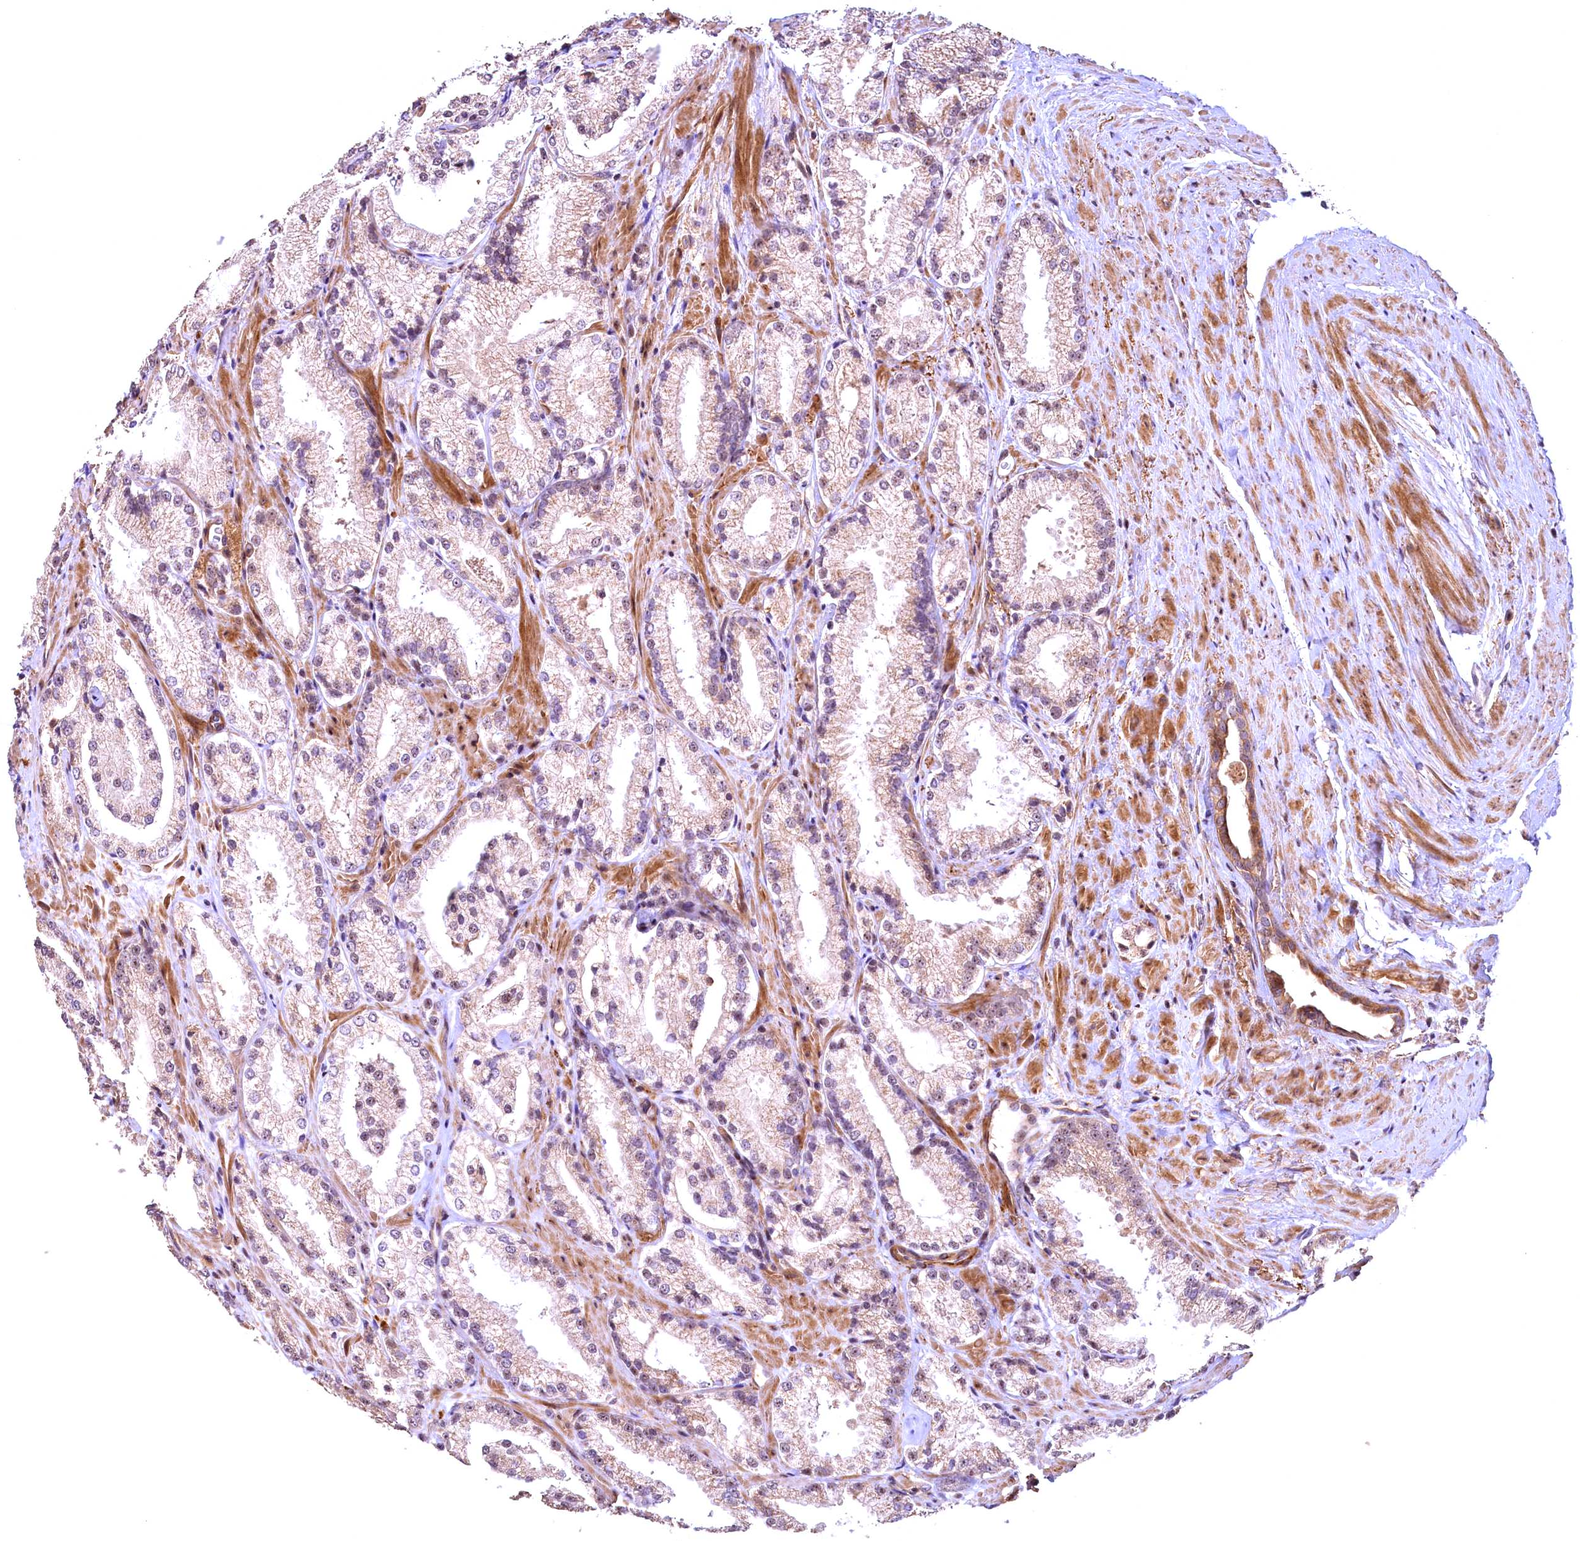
{"staining": {"intensity": "weak", "quantity": "<25%", "location": "cytoplasmic/membranous"}, "tissue": "prostate cancer", "cell_type": "Tumor cells", "image_type": "cancer", "snomed": [{"axis": "morphology", "description": "Adenocarcinoma, High grade"}, {"axis": "topography", "description": "Prostate"}], "caption": "IHC histopathology image of human high-grade adenocarcinoma (prostate) stained for a protein (brown), which displays no staining in tumor cells.", "gene": "FUZ", "patient": {"sex": "male", "age": 73}}